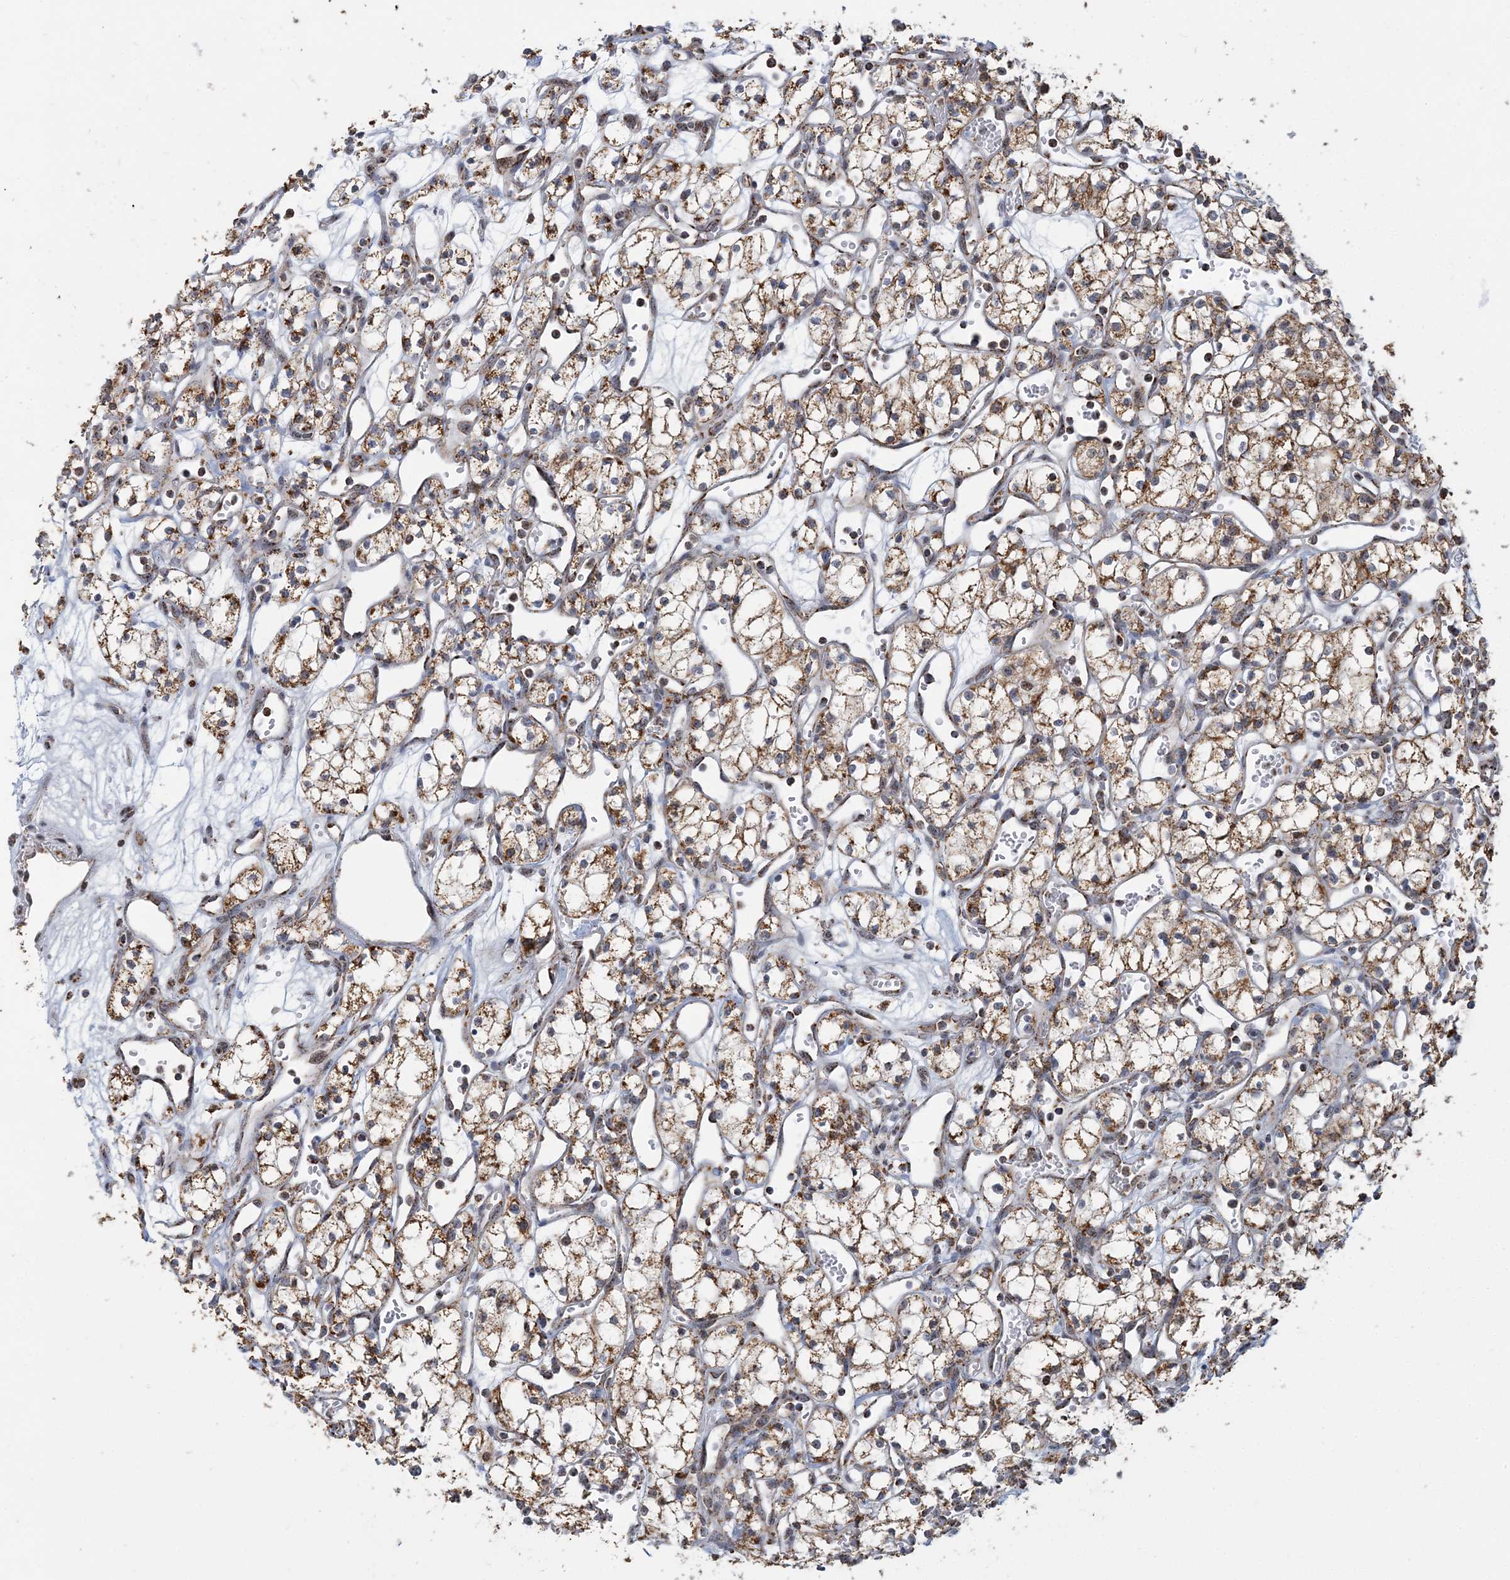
{"staining": {"intensity": "moderate", "quantity": ">75%", "location": "cytoplasmic/membranous"}, "tissue": "renal cancer", "cell_type": "Tumor cells", "image_type": "cancer", "snomed": [{"axis": "morphology", "description": "Adenocarcinoma, NOS"}, {"axis": "topography", "description": "Kidney"}], "caption": "Approximately >75% of tumor cells in renal adenocarcinoma exhibit moderate cytoplasmic/membranous protein expression as visualized by brown immunohistochemical staining.", "gene": "SUCLG1", "patient": {"sex": "male", "age": 59}}